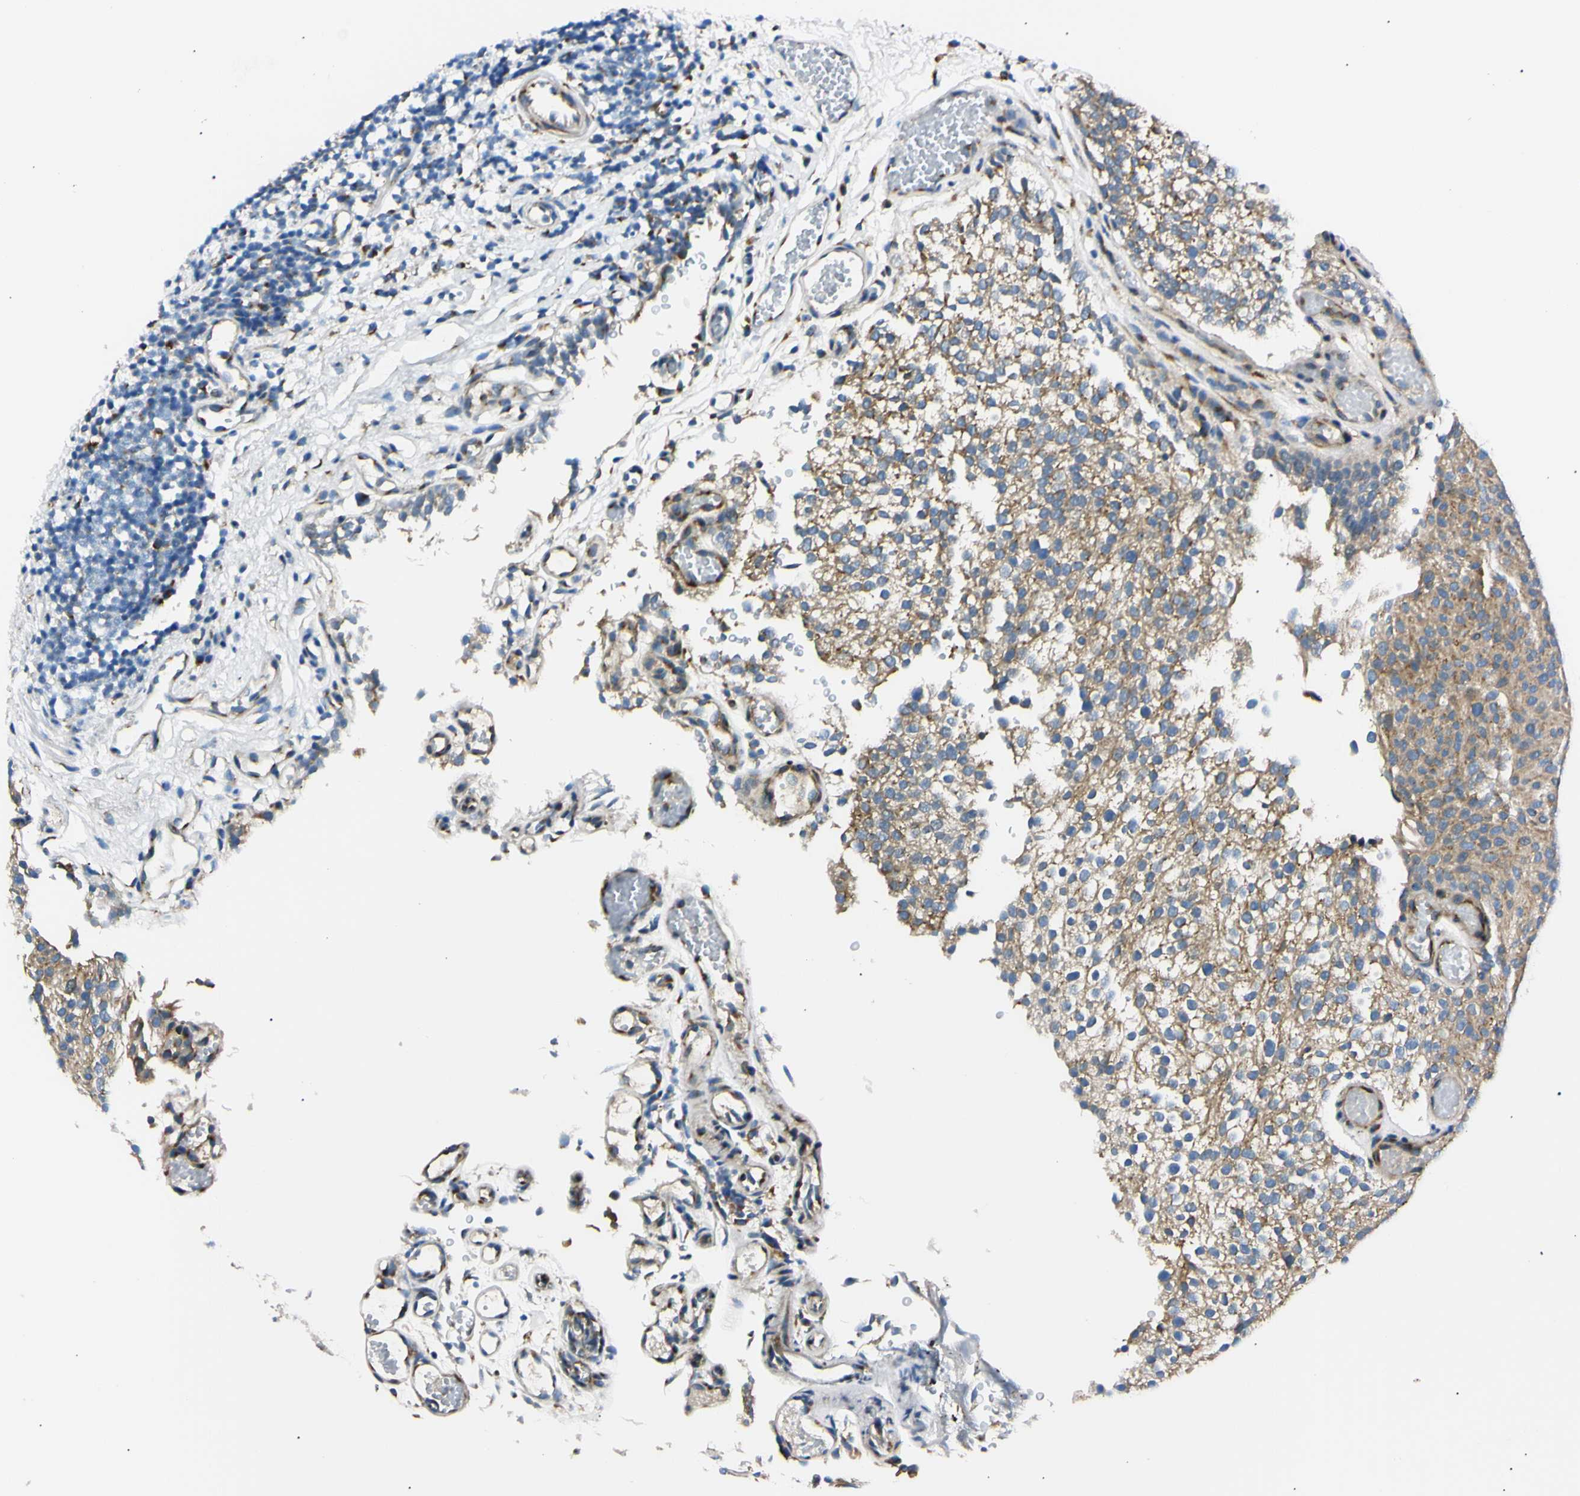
{"staining": {"intensity": "weak", "quantity": ">75%", "location": "cytoplasmic/membranous"}, "tissue": "urothelial cancer", "cell_type": "Tumor cells", "image_type": "cancer", "snomed": [{"axis": "morphology", "description": "Urothelial carcinoma, Low grade"}, {"axis": "topography", "description": "Urinary bladder"}], "caption": "Immunohistochemical staining of human low-grade urothelial carcinoma shows weak cytoplasmic/membranous protein positivity in about >75% of tumor cells. Using DAB (3,3'-diaminobenzidine) (brown) and hematoxylin (blue) stains, captured at high magnification using brightfield microscopy.", "gene": "IER3IP1", "patient": {"sex": "male", "age": 78}}